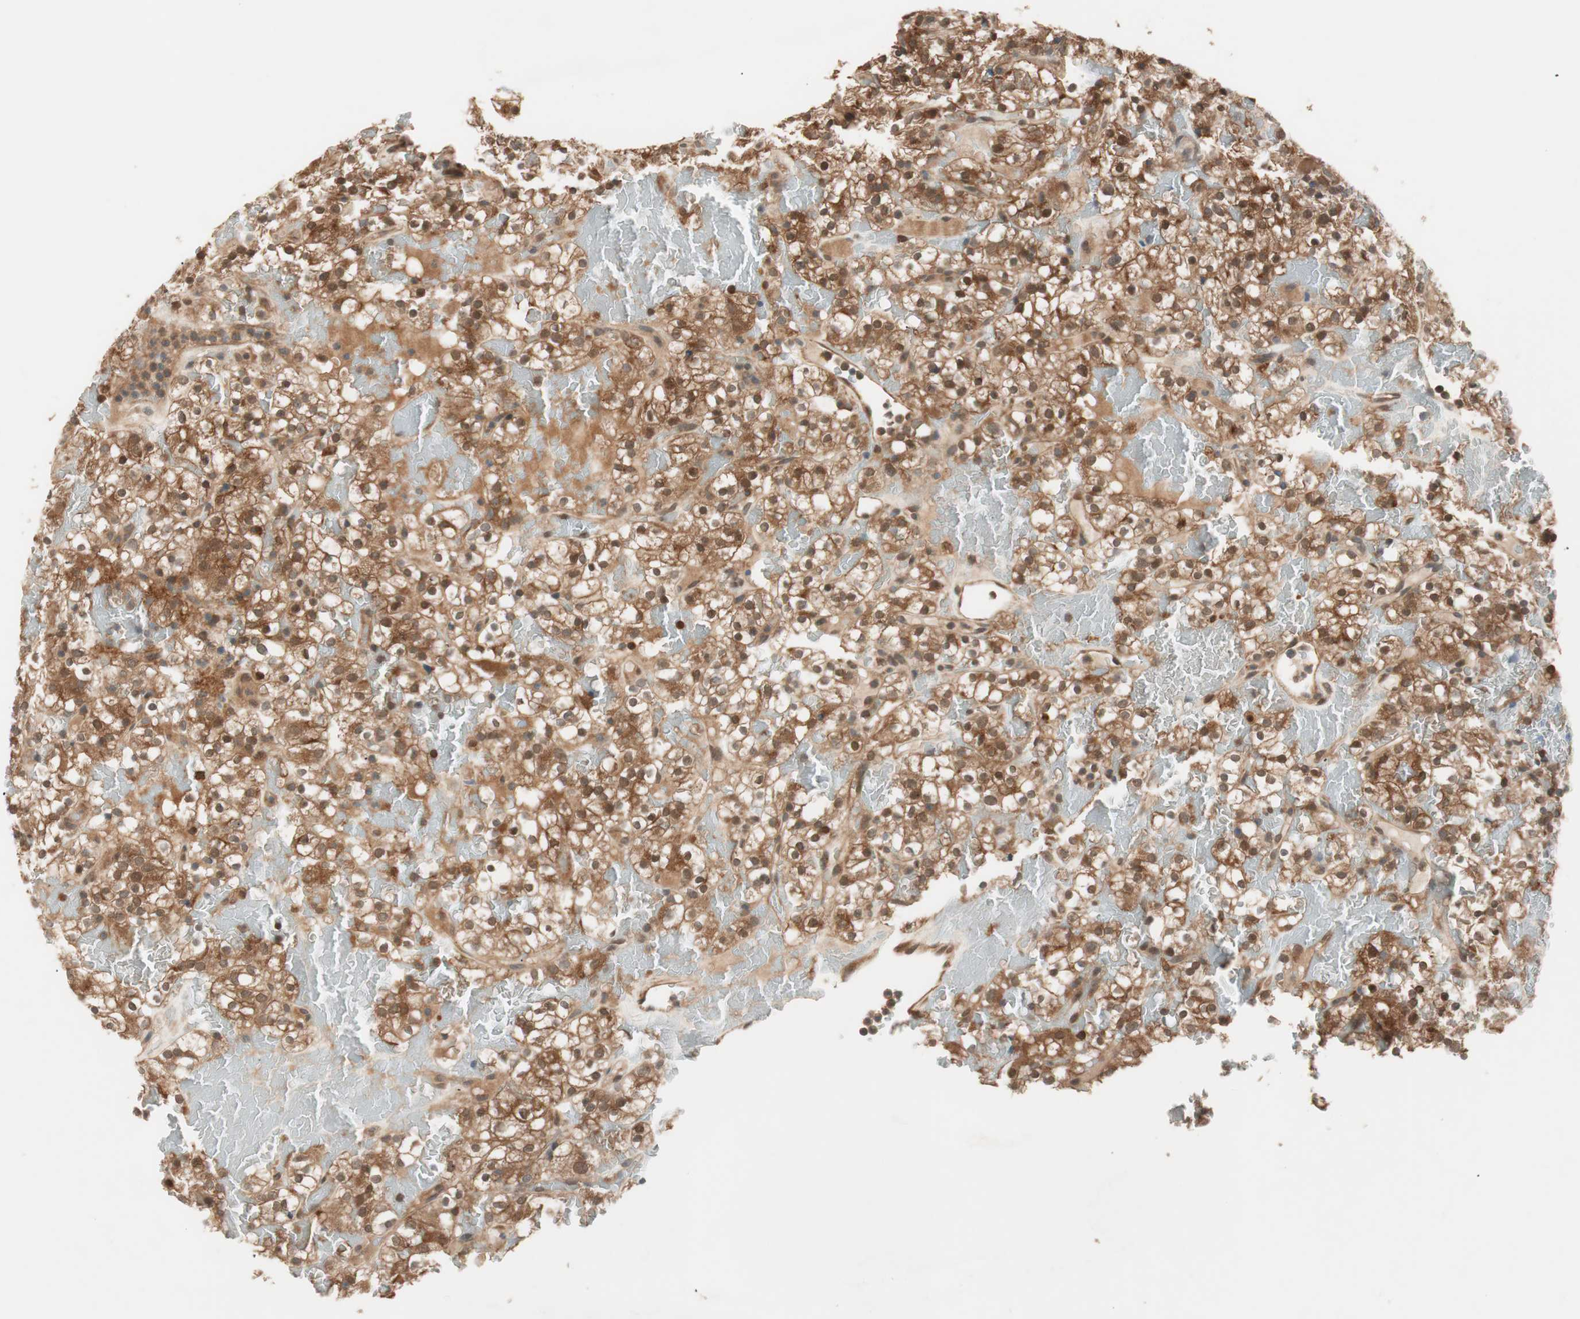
{"staining": {"intensity": "moderate", "quantity": ">75%", "location": "cytoplasmic/membranous,nuclear"}, "tissue": "renal cancer", "cell_type": "Tumor cells", "image_type": "cancer", "snomed": [{"axis": "morphology", "description": "Normal tissue, NOS"}, {"axis": "morphology", "description": "Adenocarcinoma, NOS"}, {"axis": "topography", "description": "Kidney"}], "caption": "Renal cancer (adenocarcinoma) tissue reveals moderate cytoplasmic/membranous and nuclear staining in approximately >75% of tumor cells The staining was performed using DAB (3,3'-diaminobenzidine), with brown indicating positive protein expression. Nuclei are stained blue with hematoxylin.", "gene": "GALT", "patient": {"sex": "female", "age": 72}}